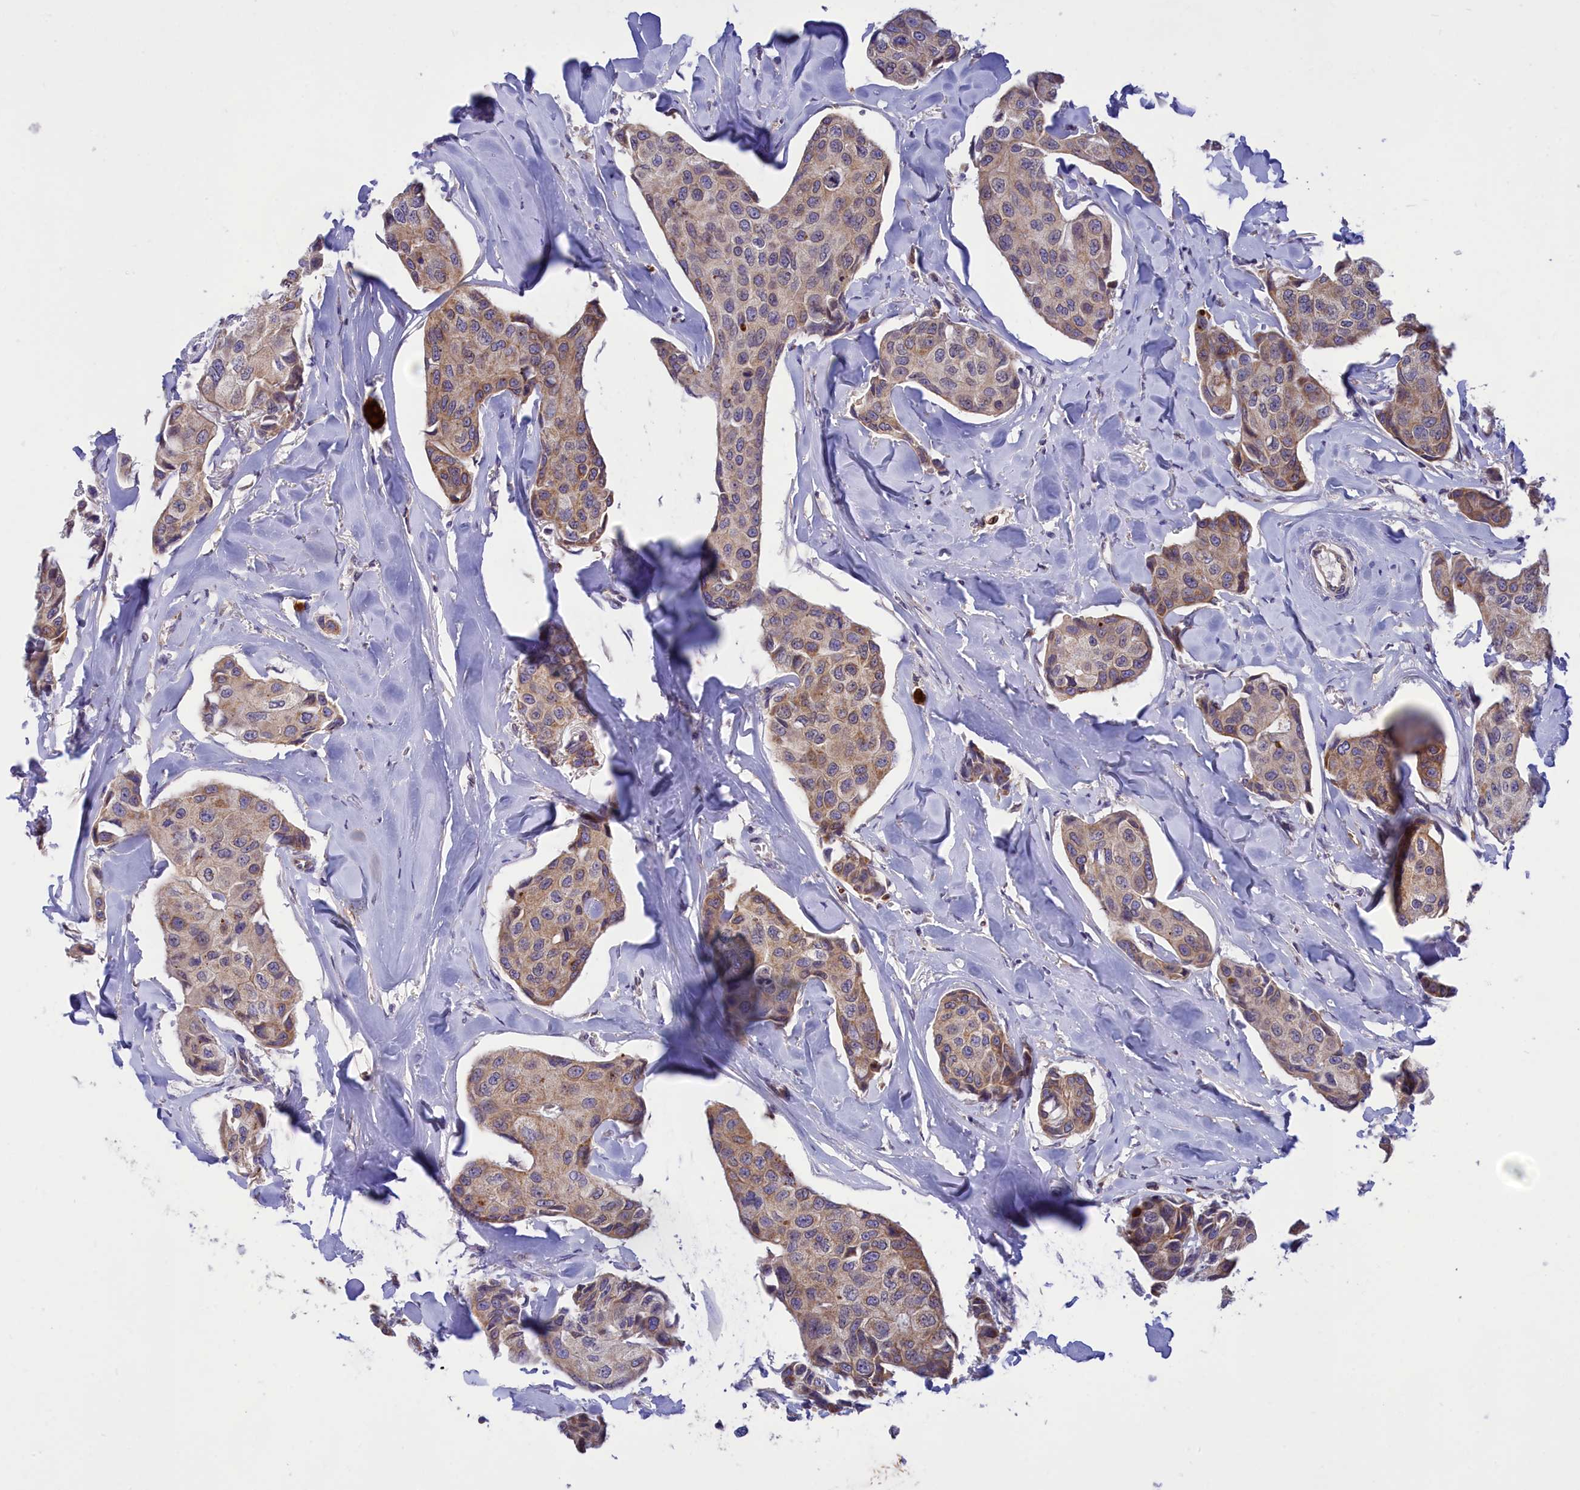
{"staining": {"intensity": "weak", "quantity": "25%-75%", "location": "cytoplasmic/membranous"}, "tissue": "breast cancer", "cell_type": "Tumor cells", "image_type": "cancer", "snomed": [{"axis": "morphology", "description": "Duct carcinoma"}, {"axis": "topography", "description": "Breast"}], "caption": "DAB immunohistochemical staining of intraductal carcinoma (breast) reveals weak cytoplasmic/membranous protein expression in about 25%-75% of tumor cells.", "gene": "PKHD1L1", "patient": {"sex": "female", "age": 80}}